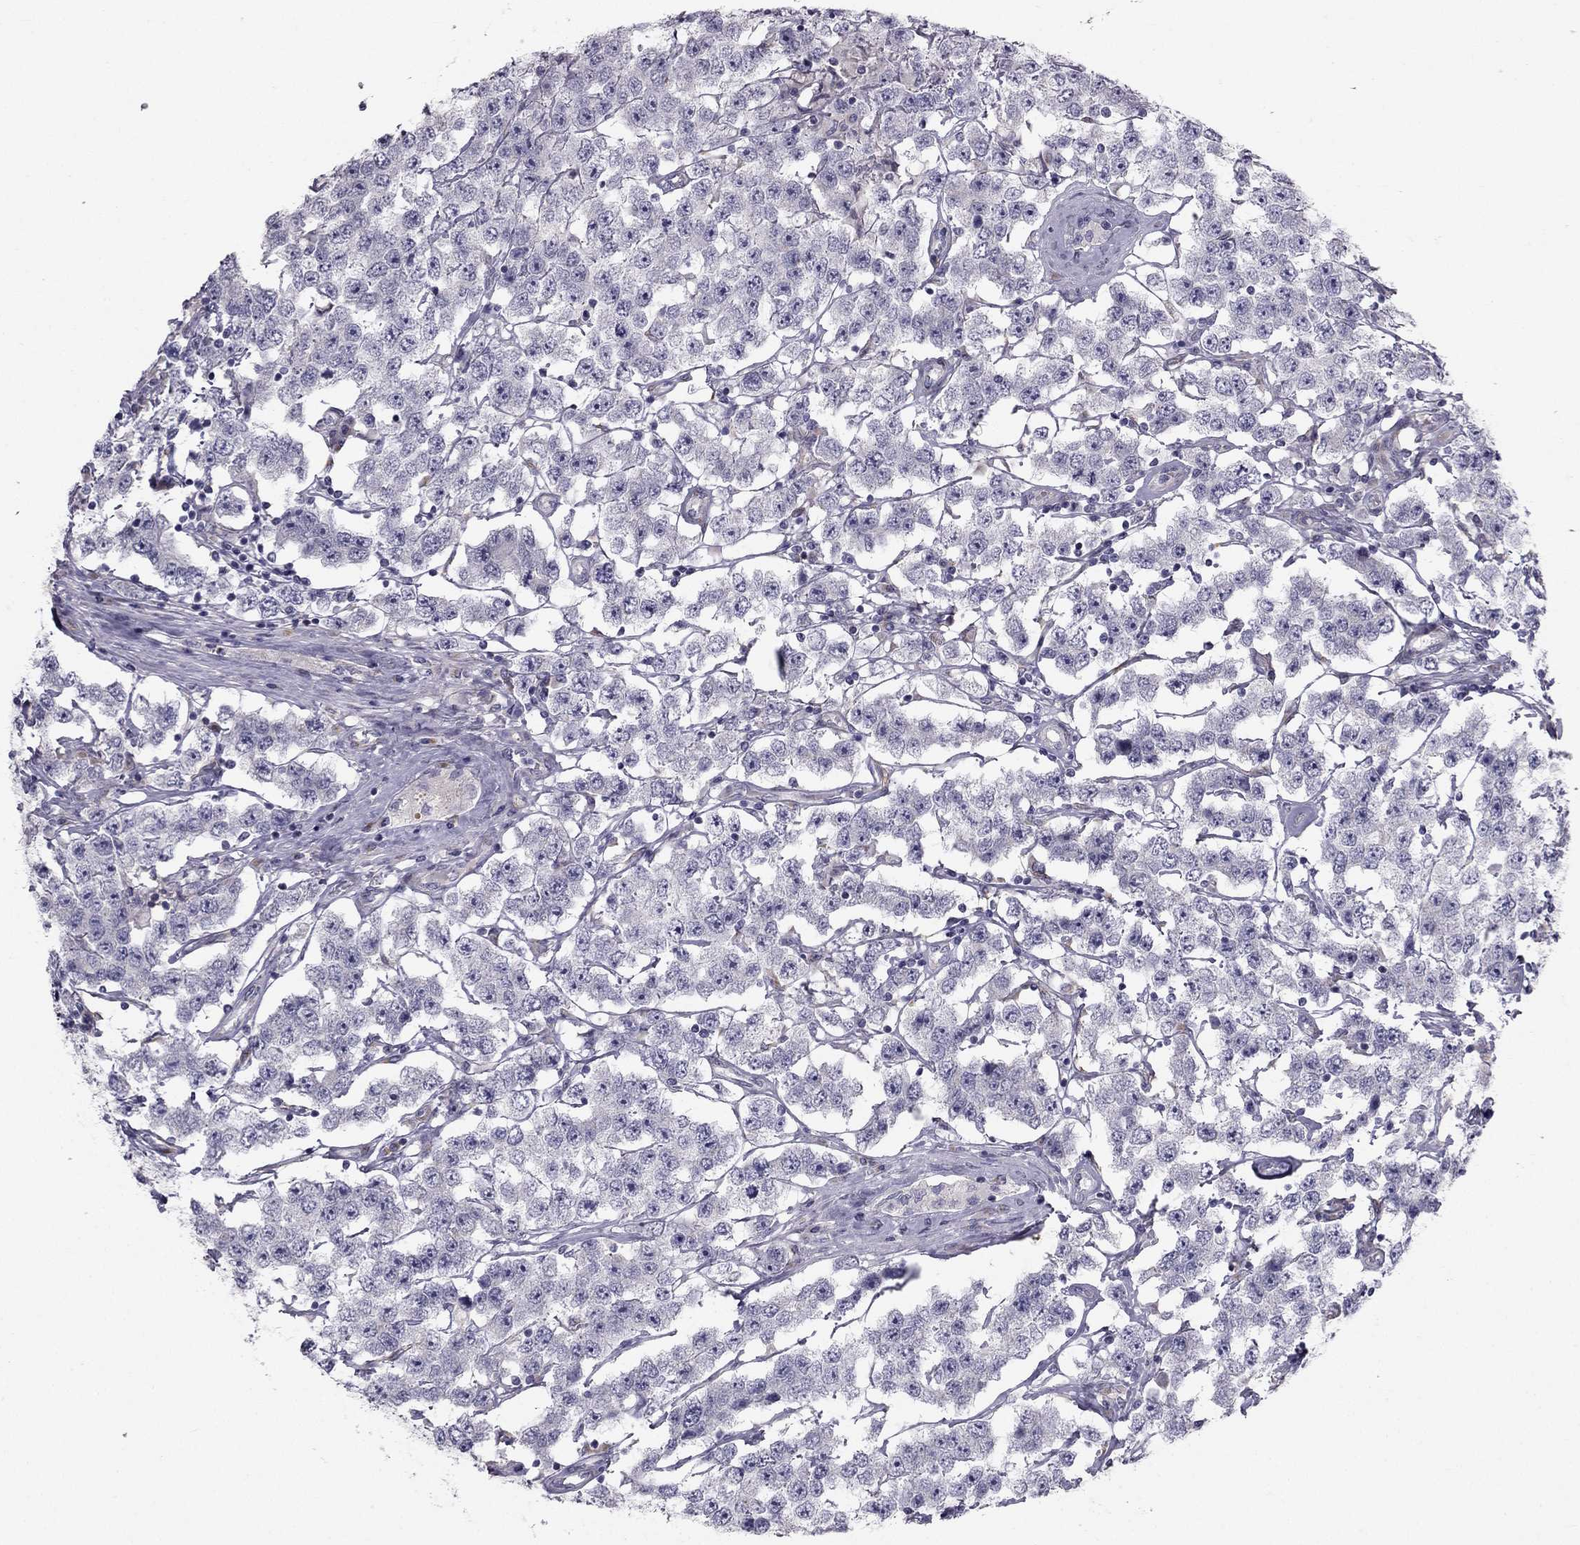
{"staining": {"intensity": "negative", "quantity": "none", "location": "none"}, "tissue": "testis cancer", "cell_type": "Tumor cells", "image_type": "cancer", "snomed": [{"axis": "morphology", "description": "Seminoma, NOS"}, {"axis": "topography", "description": "Testis"}], "caption": "DAB immunohistochemical staining of testis cancer (seminoma) exhibits no significant expression in tumor cells. (DAB (3,3'-diaminobenzidine) IHC with hematoxylin counter stain).", "gene": "TRPS1", "patient": {"sex": "male", "age": 52}}